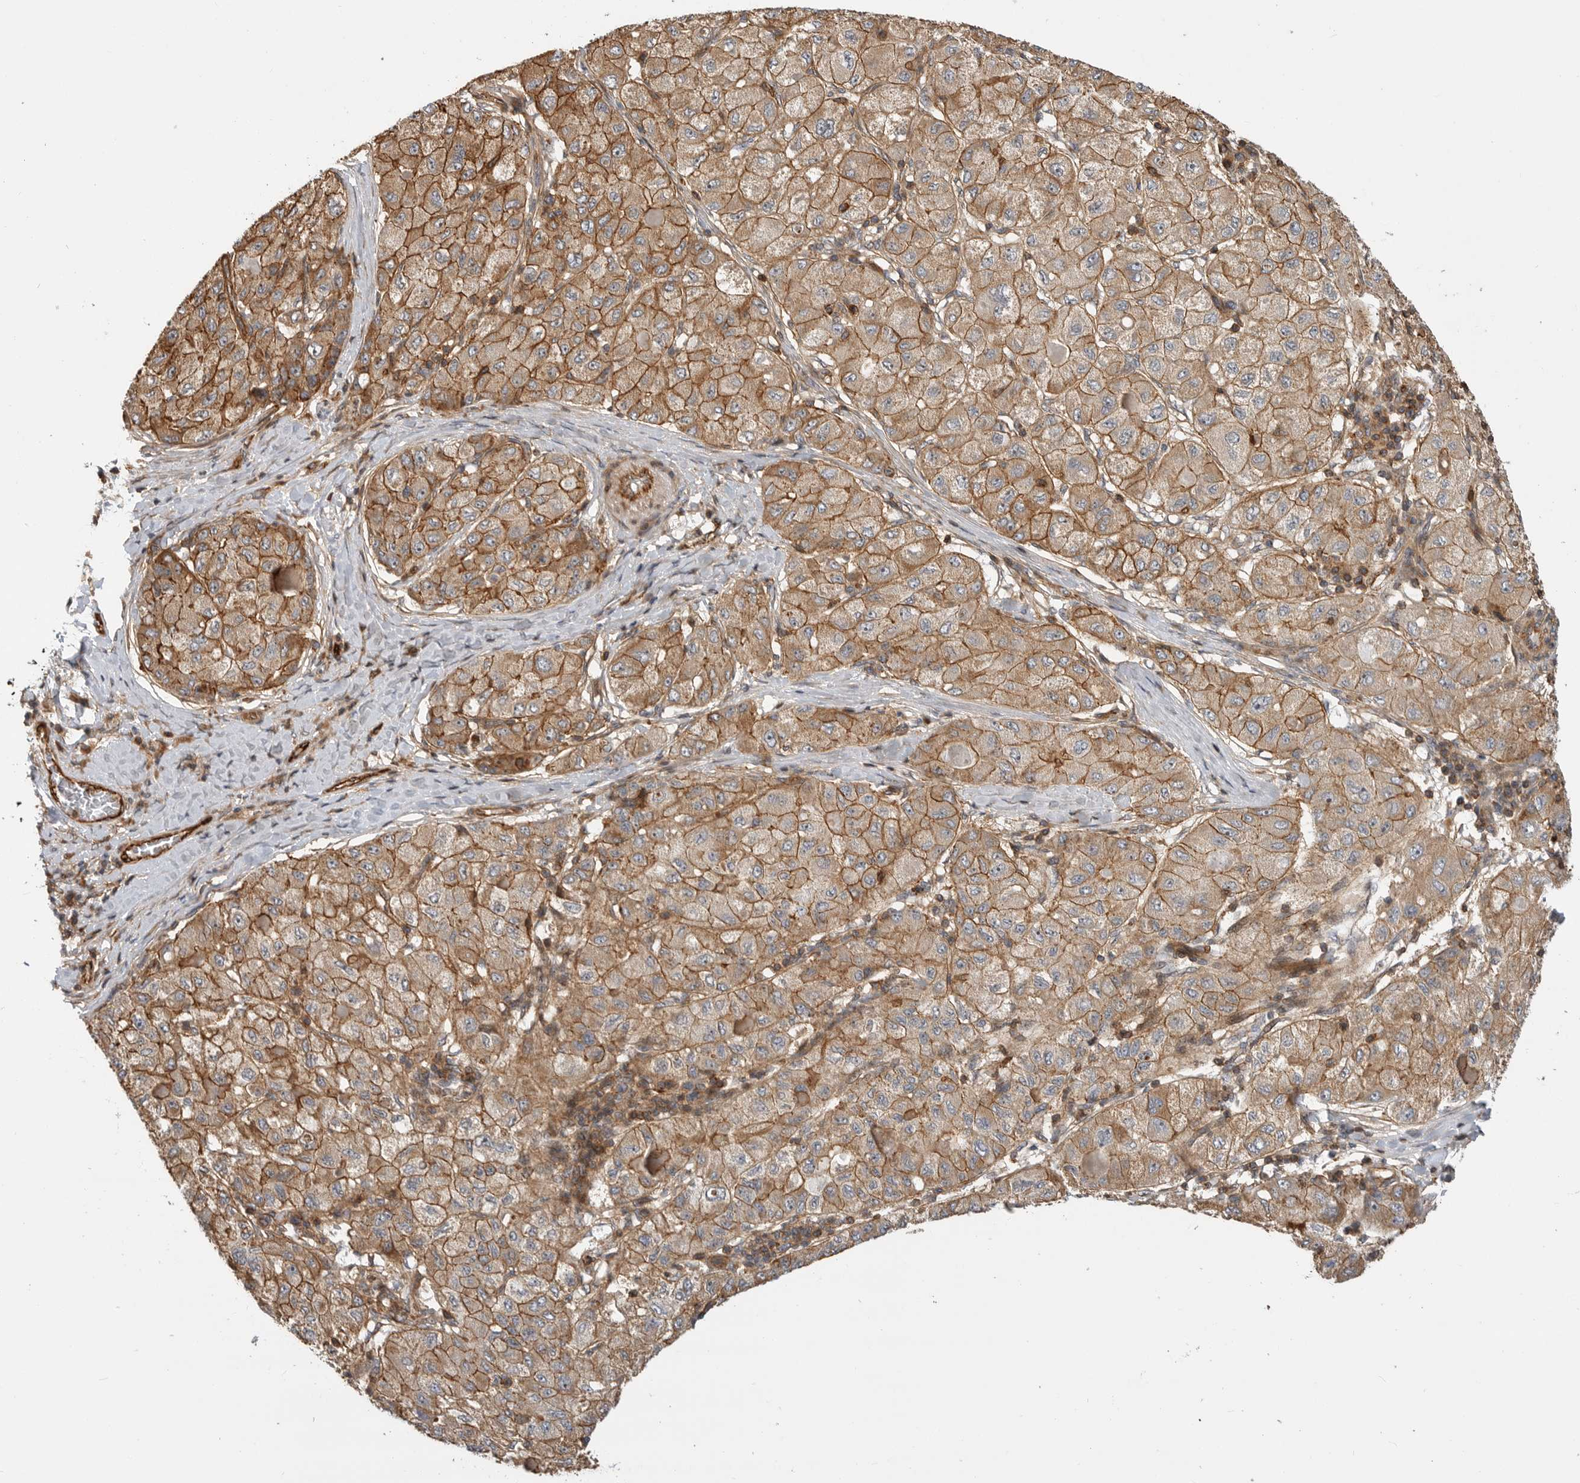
{"staining": {"intensity": "moderate", "quantity": ">75%", "location": "cytoplasmic/membranous"}, "tissue": "liver cancer", "cell_type": "Tumor cells", "image_type": "cancer", "snomed": [{"axis": "morphology", "description": "Carcinoma, Hepatocellular, NOS"}, {"axis": "topography", "description": "Liver"}], "caption": "Moderate cytoplasmic/membranous staining for a protein is identified in about >75% of tumor cells of liver cancer (hepatocellular carcinoma) using immunohistochemistry (IHC).", "gene": "GPATCH2", "patient": {"sex": "male", "age": 80}}